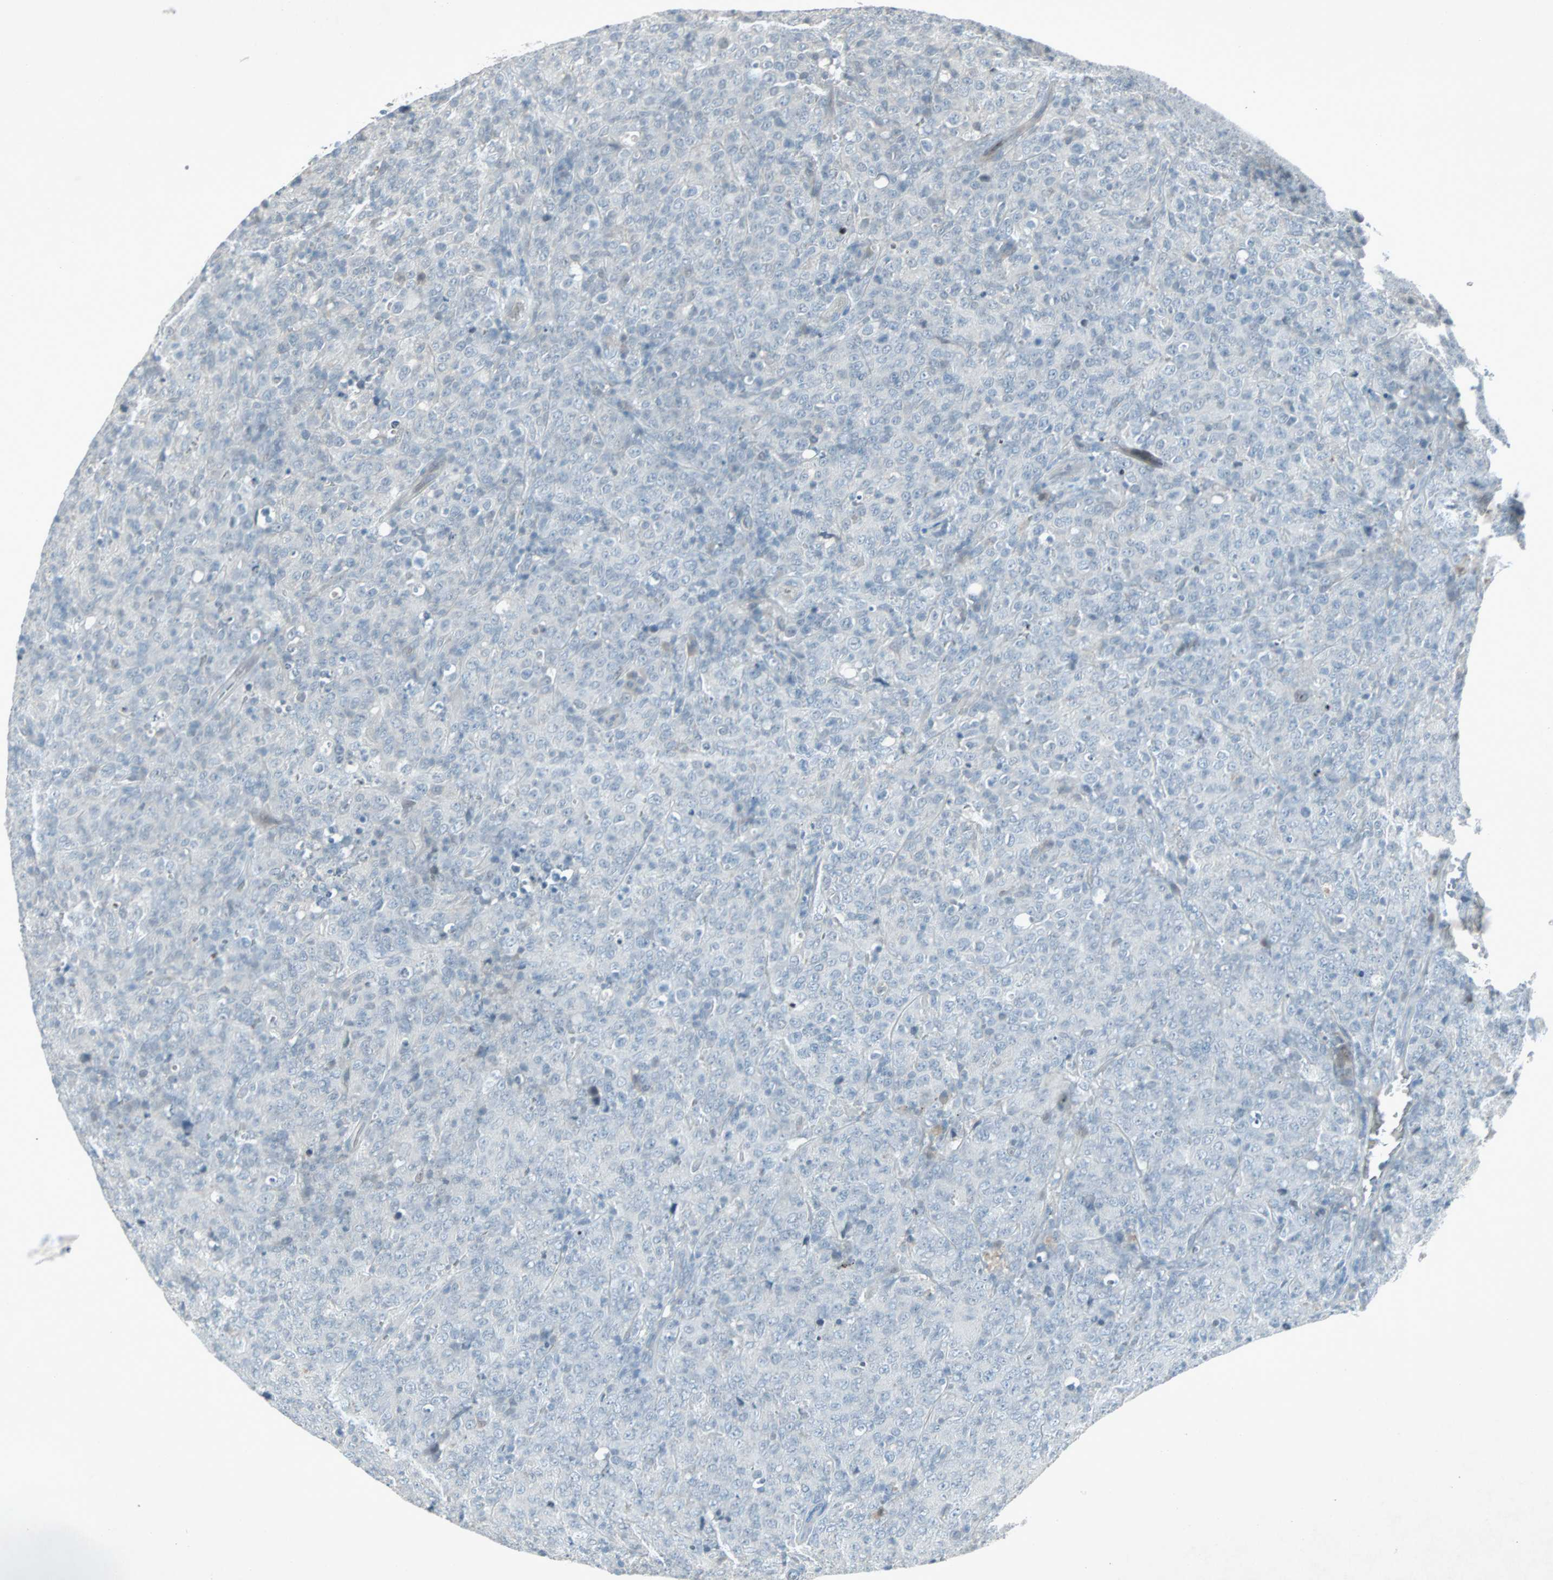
{"staining": {"intensity": "negative", "quantity": "none", "location": "none"}, "tissue": "lymphoma", "cell_type": "Tumor cells", "image_type": "cancer", "snomed": [{"axis": "morphology", "description": "Malignant lymphoma, non-Hodgkin's type, High grade"}, {"axis": "topography", "description": "Tonsil"}], "caption": "DAB immunohistochemical staining of lymphoma shows no significant positivity in tumor cells. (DAB (3,3'-diaminobenzidine) immunohistochemistry, high magnification).", "gene": "LANCL3", "patient": {"sex": "female", "age": 36}}